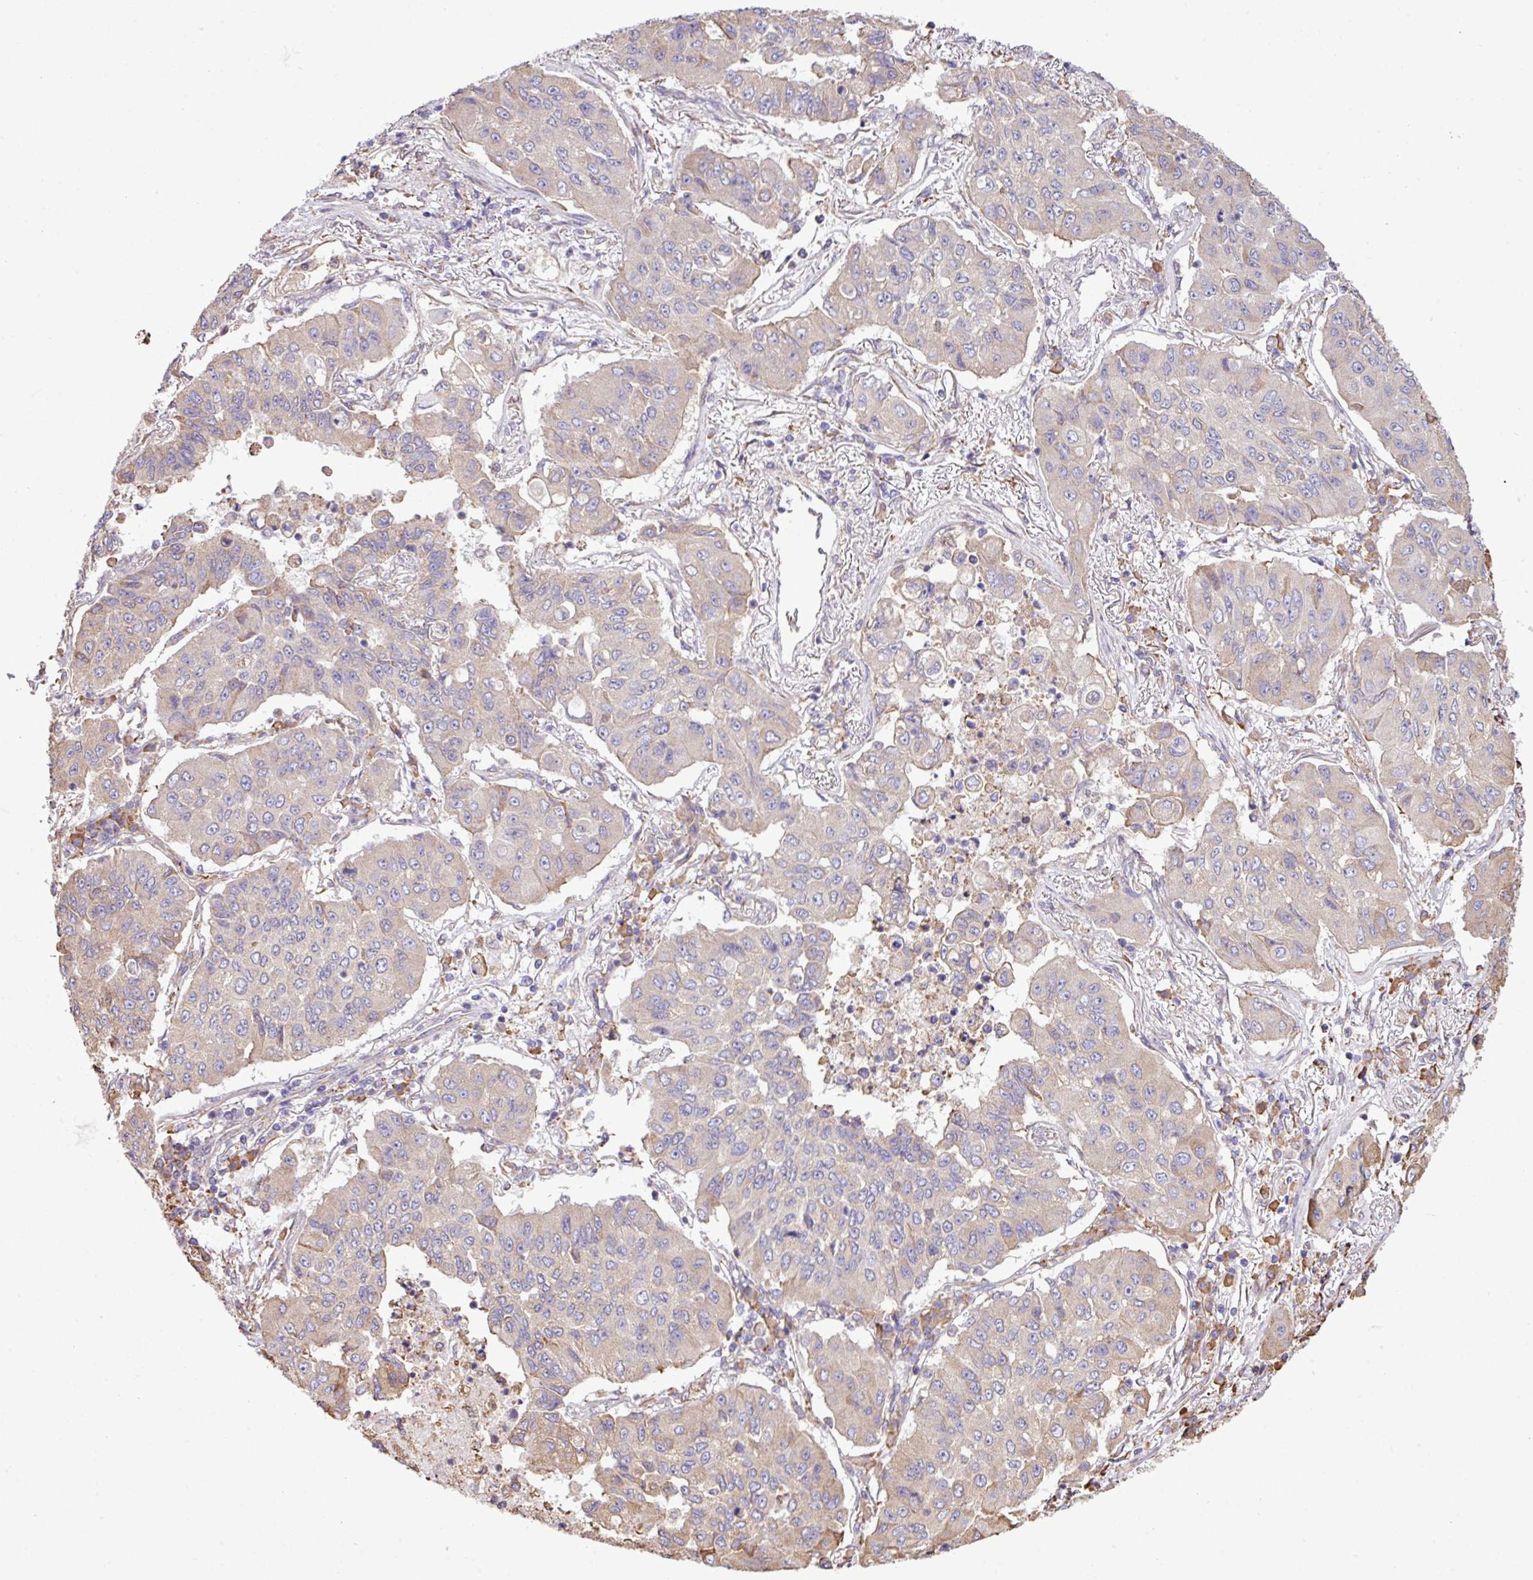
{"staining": {"intensity": "weak", "quantity": "<25%", "location": "cytoplasmic/membranous"}, "tissue": "lung cancer", "cell_type": "Tumor cells", "image_type": "cancer", "snomed": [{"axis": "morphology", "description": "Squamous cell carcinoma, NOS"}, {"axis": "topography", "description": "Lung"}], "caption": "An IHC image of squamous cell carcinoma (lung) is shown. There is no staining in tumor cells of squamous cell carcinoma (lung). (DAB immunohistochemistry with hematoxylin counter stain).", "gene": "ZSCAN5A", "patient": {"sex": "male", "age": 74}}